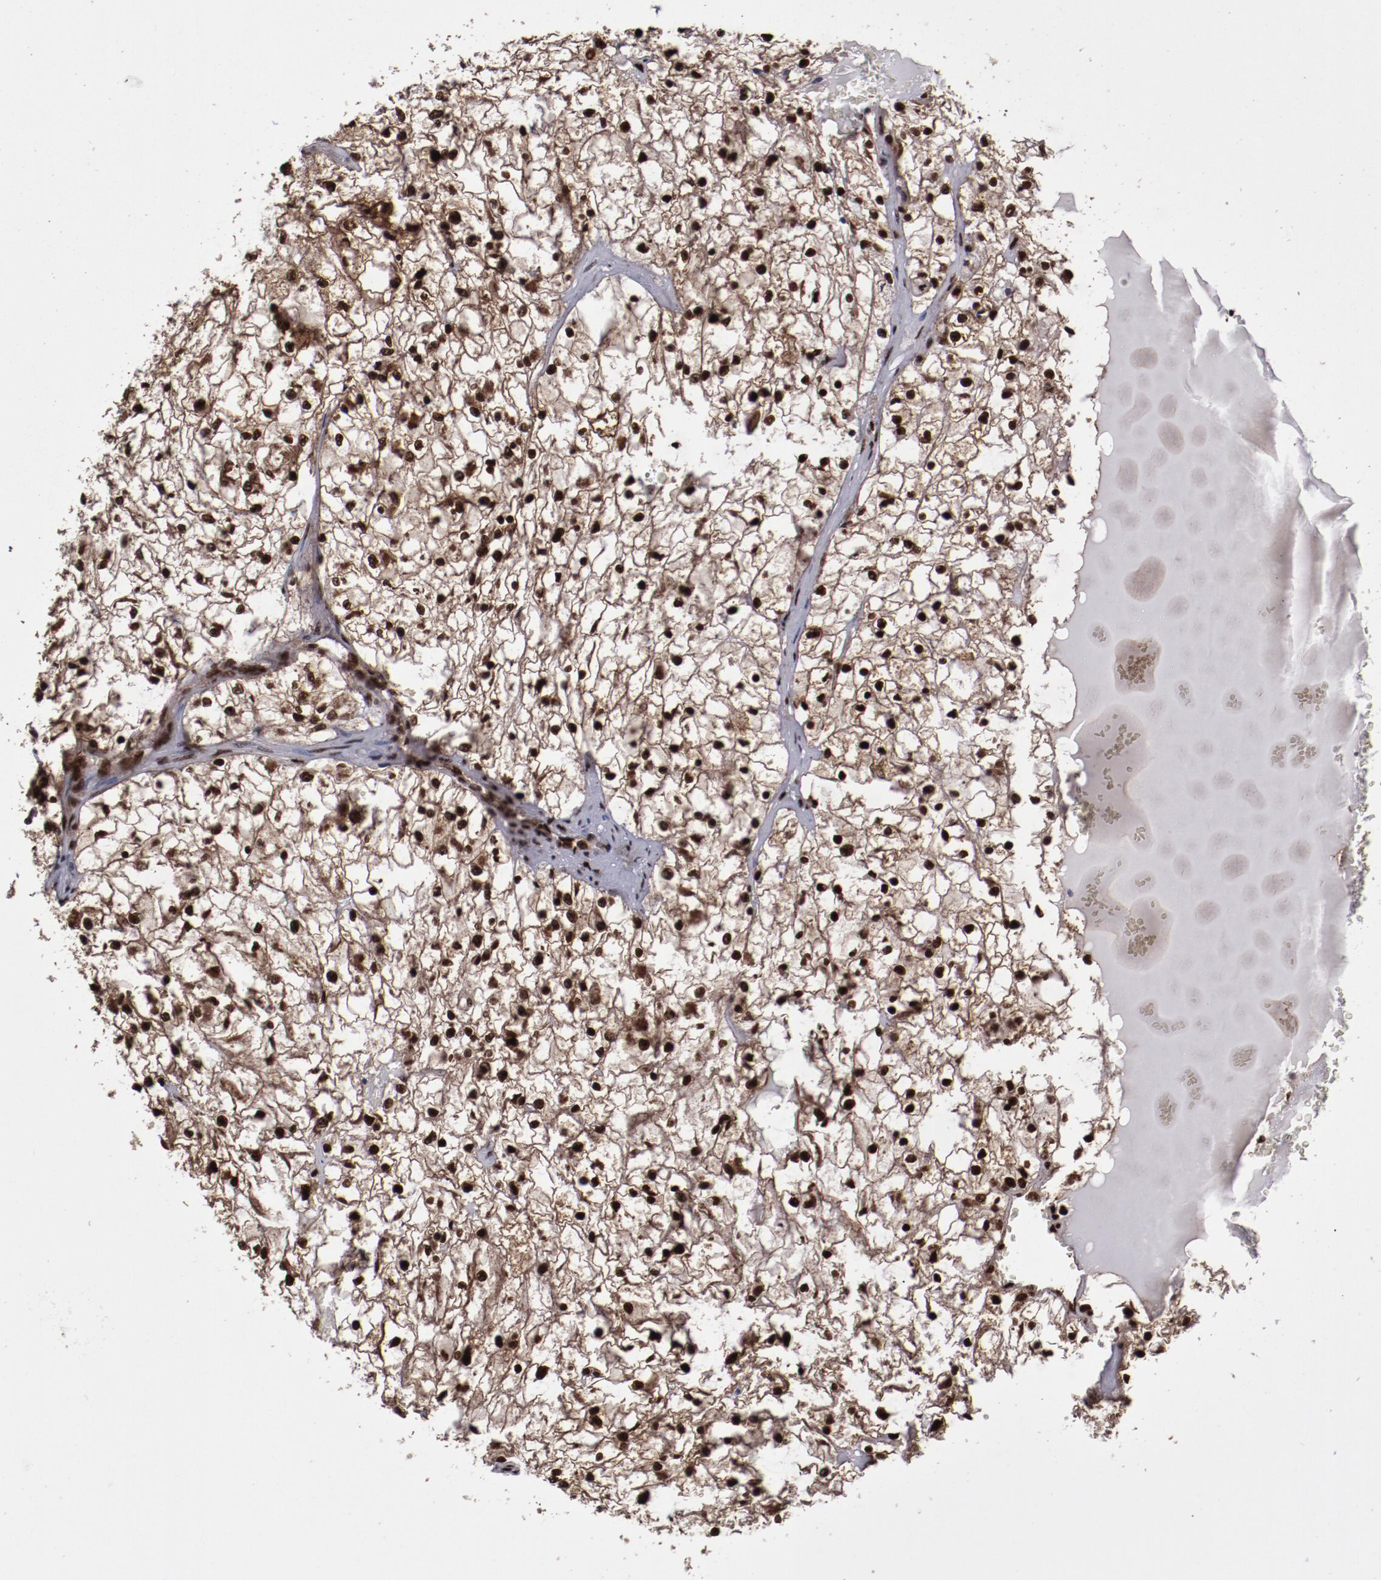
{"staining": {"intensity": "moderate", "quantity": ">75%", "location": "cytoplasmic/membranous,nuclear"}, "tissue": "renal cancer", "cell_type": "Tumor cells", "image_type": "cancer", "snomed": [{"axis": "morphology", "description": "Adenocarcinoma, NOS"}, {"axis": "topography", "description": "Kidney"}], "caption": "A brown stain labels moderate cytoplasmic/membranous and nuclear expression of a protein in human renal cancer tumor cells.", "gene": "SNW1", "patient": {"sex": "male", "age": 61}}